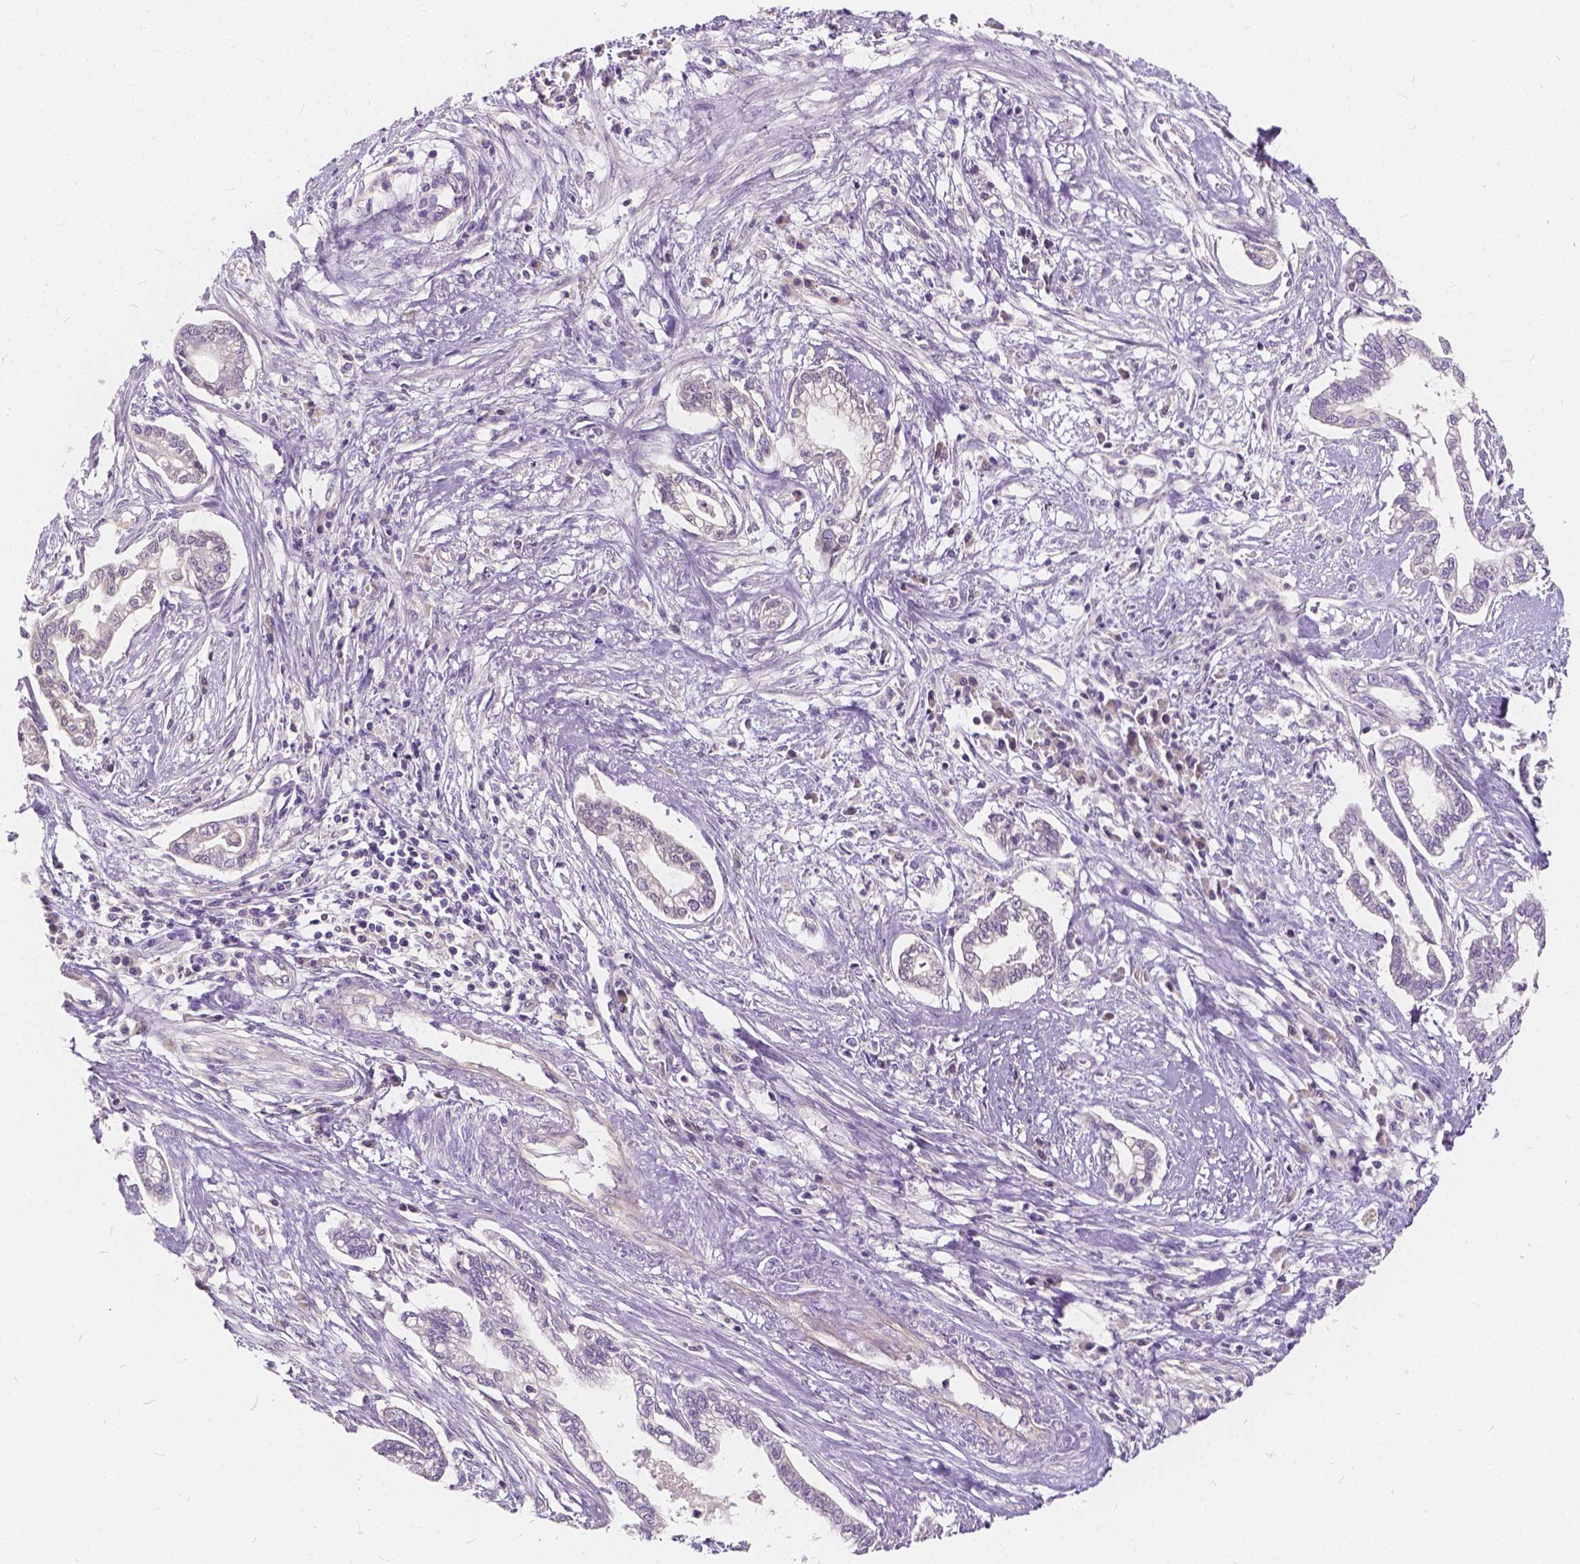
{"staining": {"intensity": "negative", "quantity": "none", "location": "none"}, "tissue": "cervical cancer", "cell_type": "Tumor cells", "image_type": "cancer", "snomed": [{"axis": "morphology", "description": "Adenocarcinoma, NOS"}, {"axis": "topography", "description": "Cervix"}], "caption": "Histopathology image shows no significant protein expression in tumor cells of cervical adenocarcinoma. (DAB (3,3'-diaminobenzidine) IHC, high magnification).", "gene": "KIAA0513", "patient": {"sex": "female", "age": 62}}